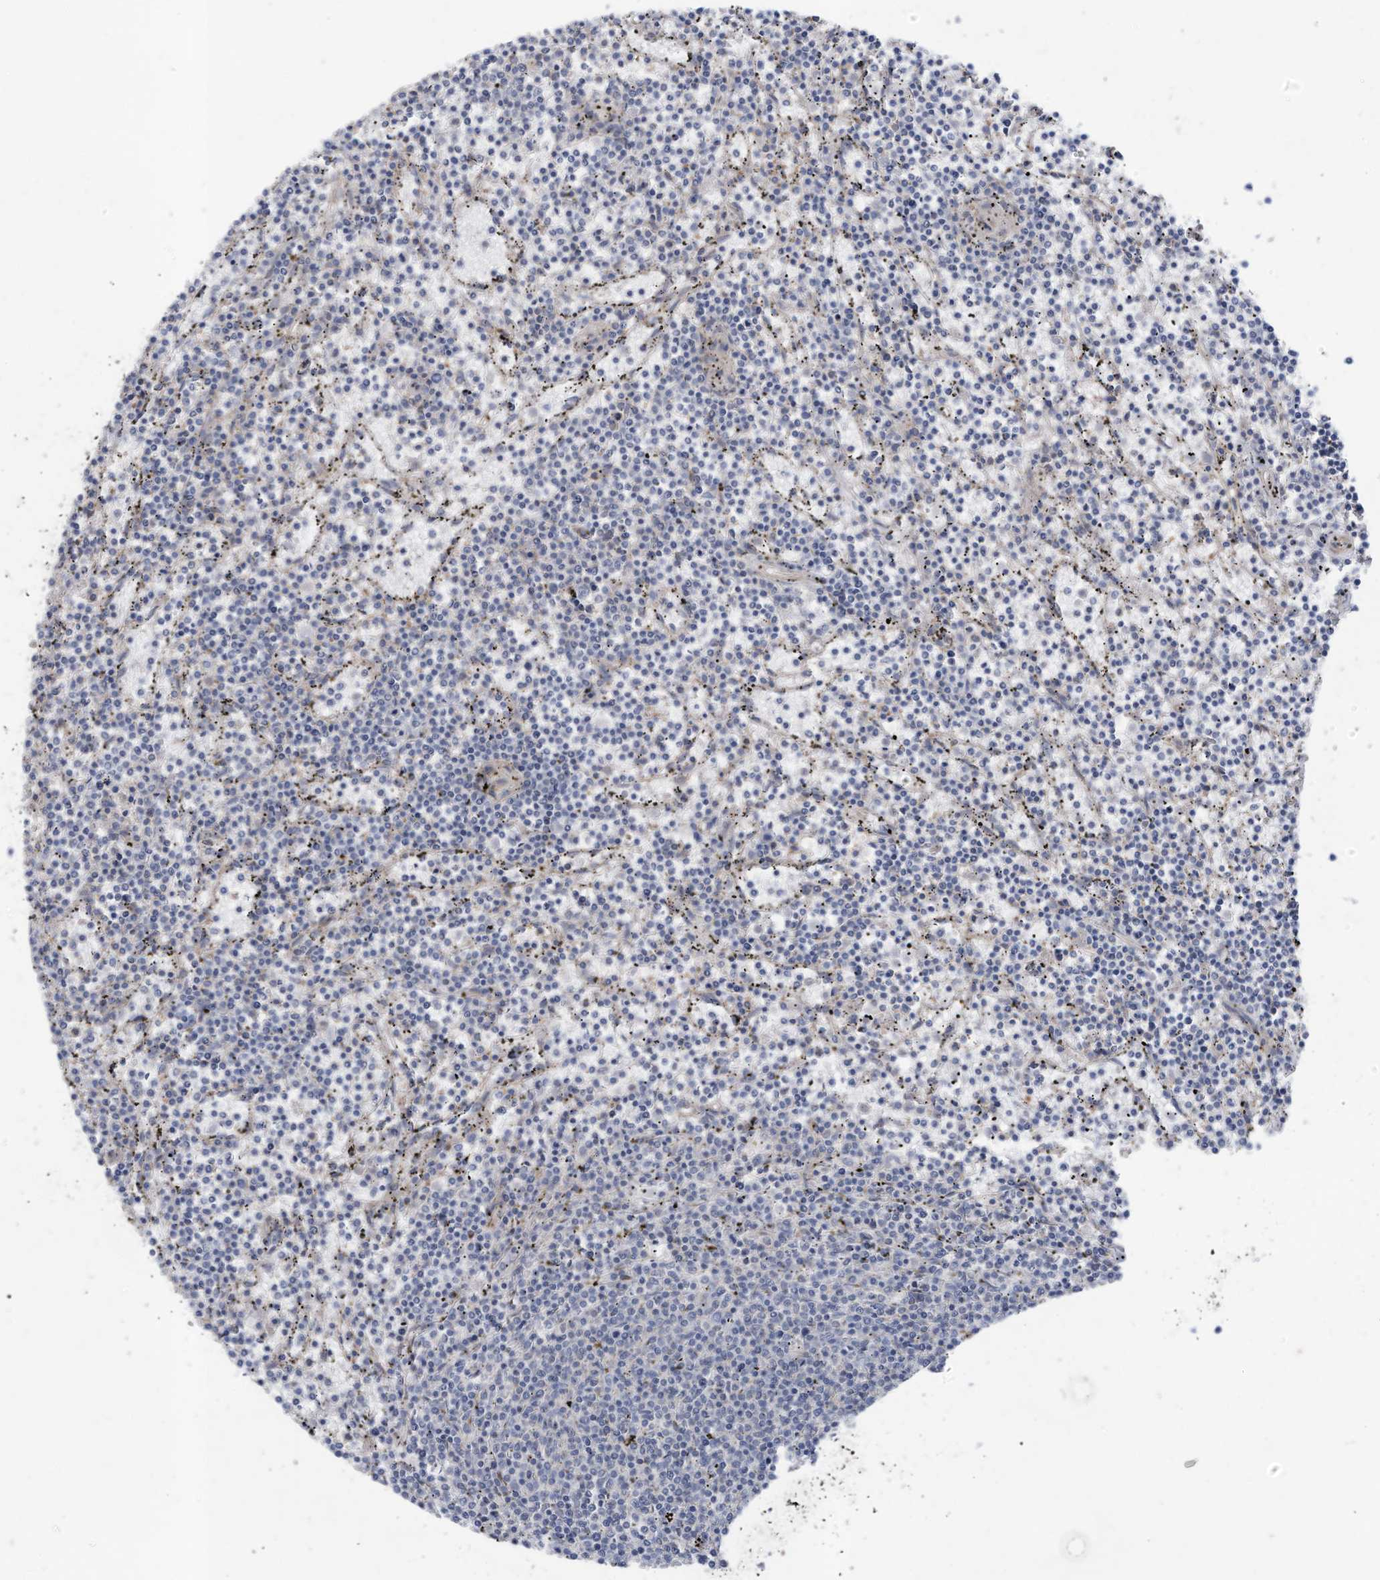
{"staining": {"intensity": "negative", "quantity": "none", "location": "none"}, "tissue": "lymphoma", "cell_type": "Tumor cells", "image_type": "cancer", "snomed": [{"axis": "morphology", "description": "Malignant lymphoma, non-Hodgkin's type, Low grade"}, {"axis": "topography", "description": "Spleen"}], "caption": "IHC histopathology image of neoplastic tissue: low-grade malignant lymphoma, non-Hodgkin's type stained with DAB shows no significant protein positivity in tumor cells.", "gene": "SLC17A7", "patient": {"sex": "female", "age": 50}}